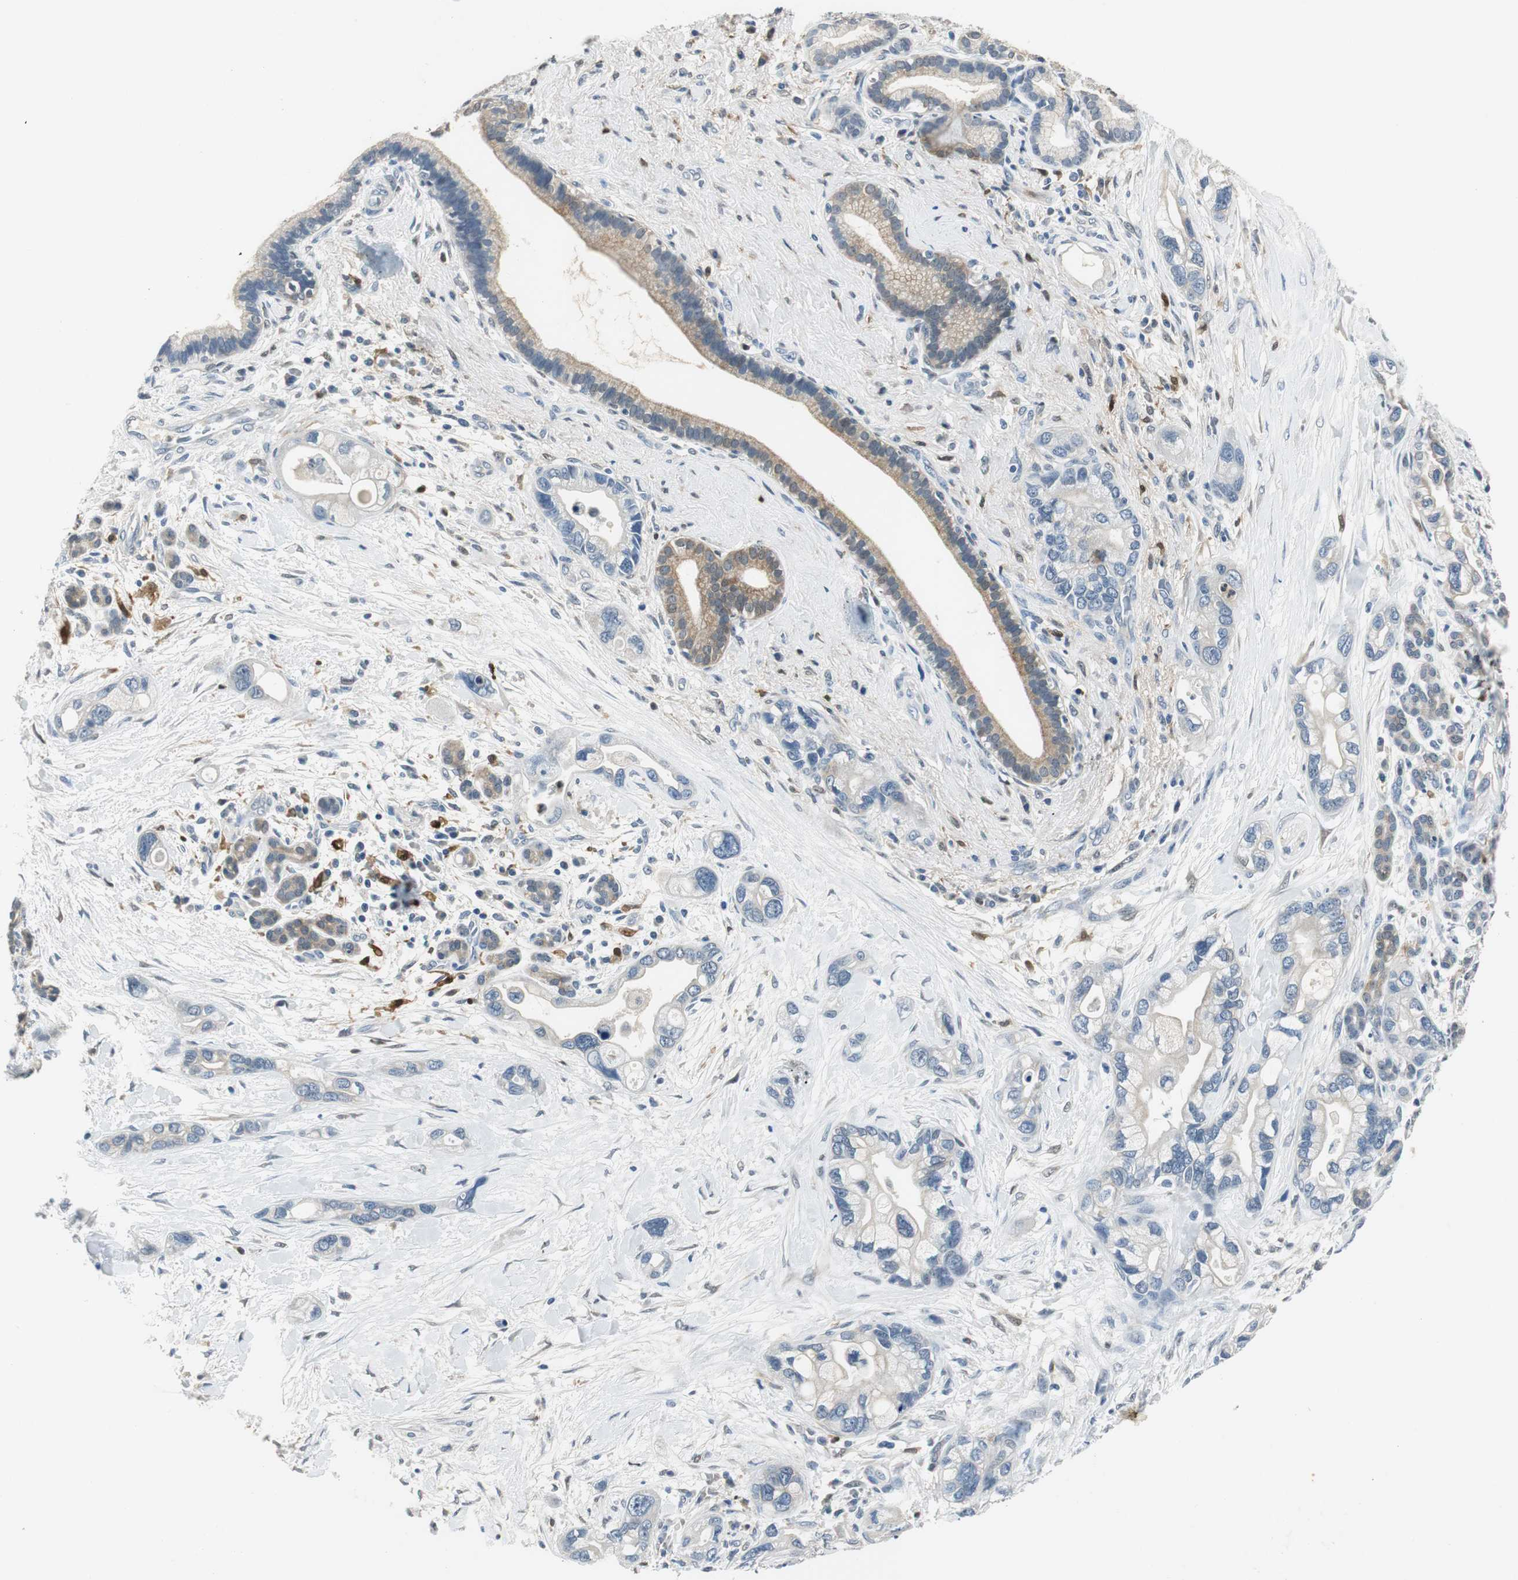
{"staining": {"intensity": "weak", "quantity": "<25%", "location": "cytoplasmic/membranous"}, "tissue": "pancreatic cancer", "cell_type": "Tumor cells", "image_type": "cancer", "snomed": [{"axis": "morphology", "description": "Adenocarcinoma, NOS"}, {"axis": "topography", "description": "Pancreas"}], "caption": "DAB (3,3'-diaminobenzidine) immunohistochemical staining of pancreatic cancer (adenocarcinoma) reveals no significant staining in tumor cells. Brightfield microscopy of immunohistochemistry (IHC) stained with DAB (brown) and hematoxylin (blue), captured at high magnification.", "gene": "ME1", "patient": {"sex": "female", "age": 77}}